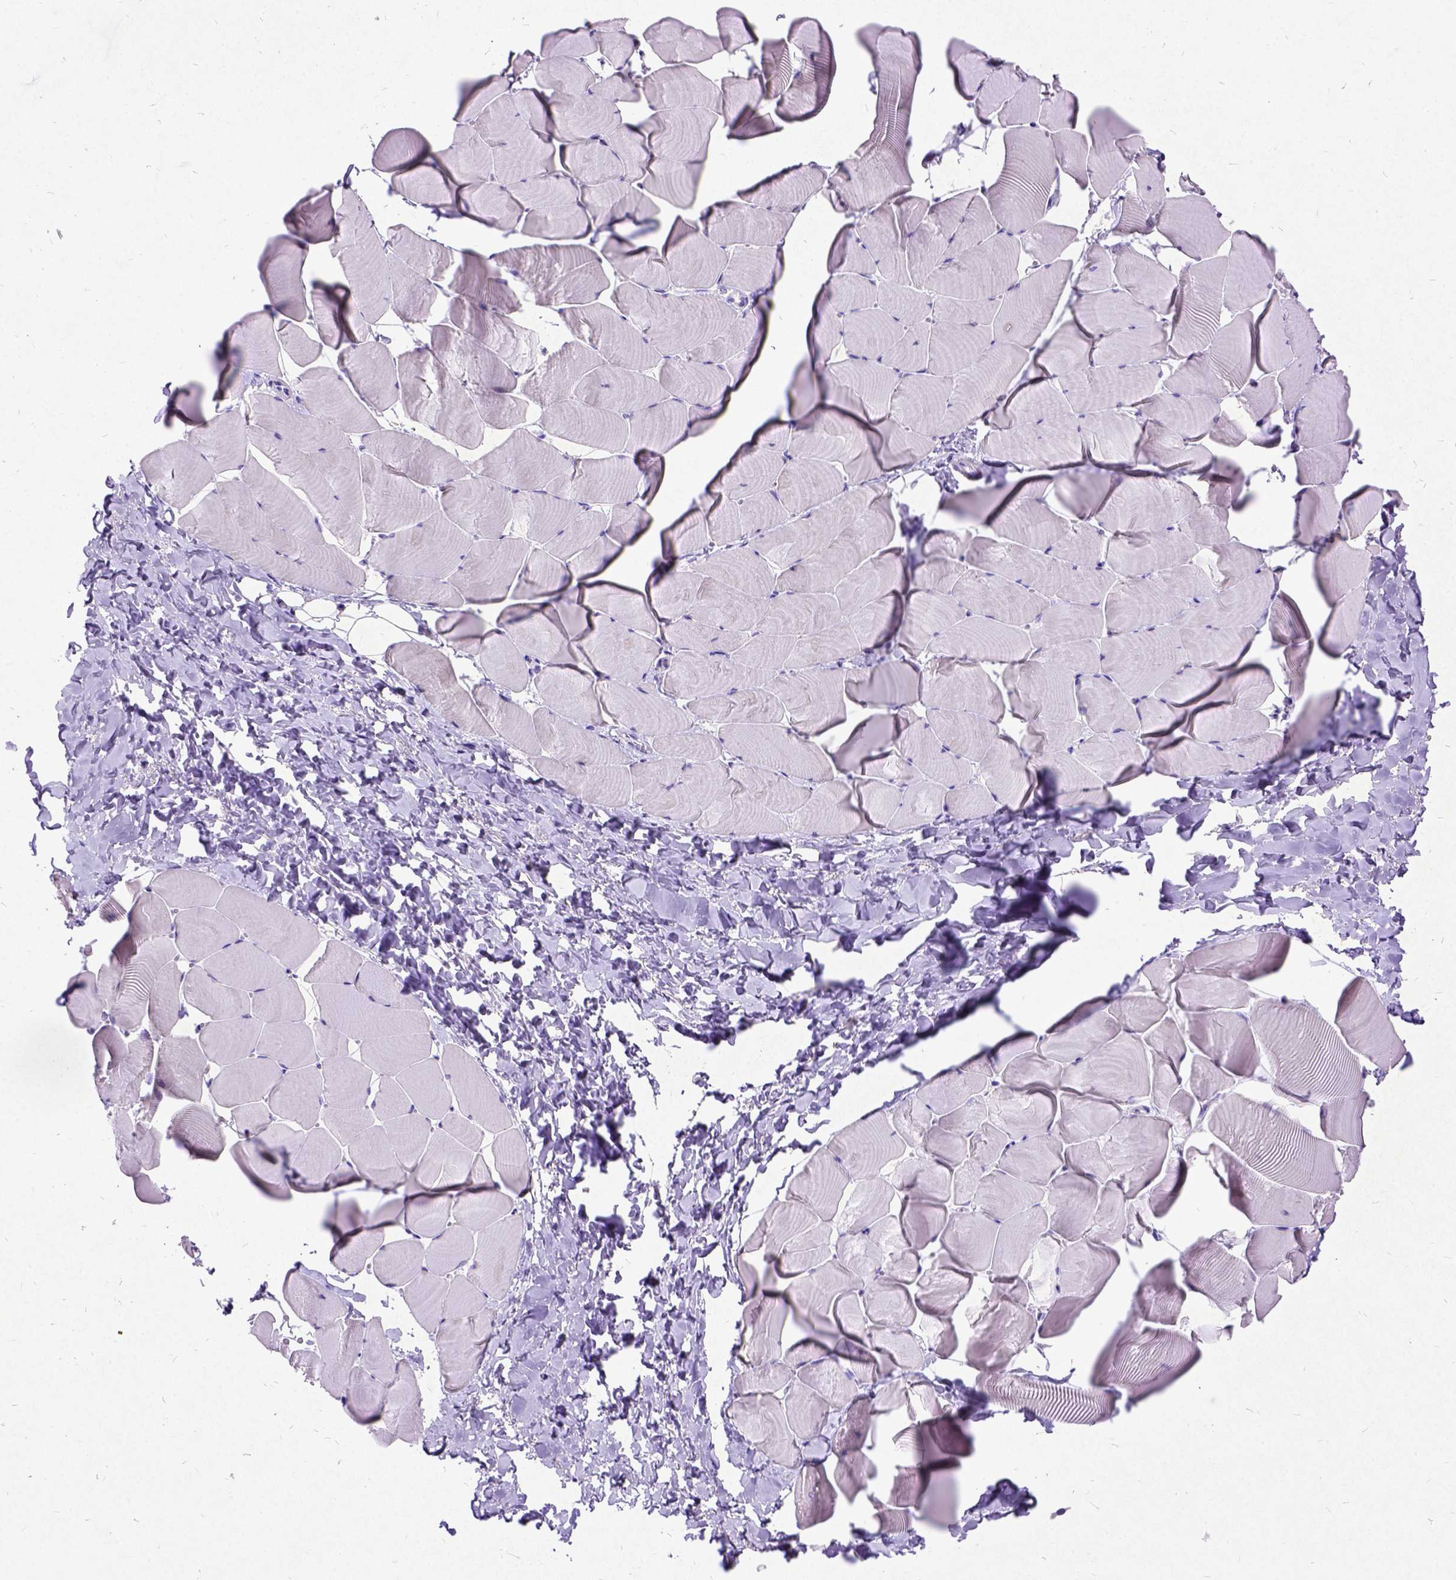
{"staining": {"intensity": "negative", "quantity": "none", "location": "none"}, "tissue": "skeletal muscle", "cell_type": "Myocytes", "image_type": "normal", "snomed": [{"axis": "morphology", "description": "Normal tissue, NOS"}, {"axis": "topography", "description": "Skeletal muscle"}], "caption": "DAB immunohistochemical staining of normal skeletal muscle demonstrates no significant positivity in myocytes.", "gene": "NEUROD4", "patient": {"sex": "male", "age": 25}}